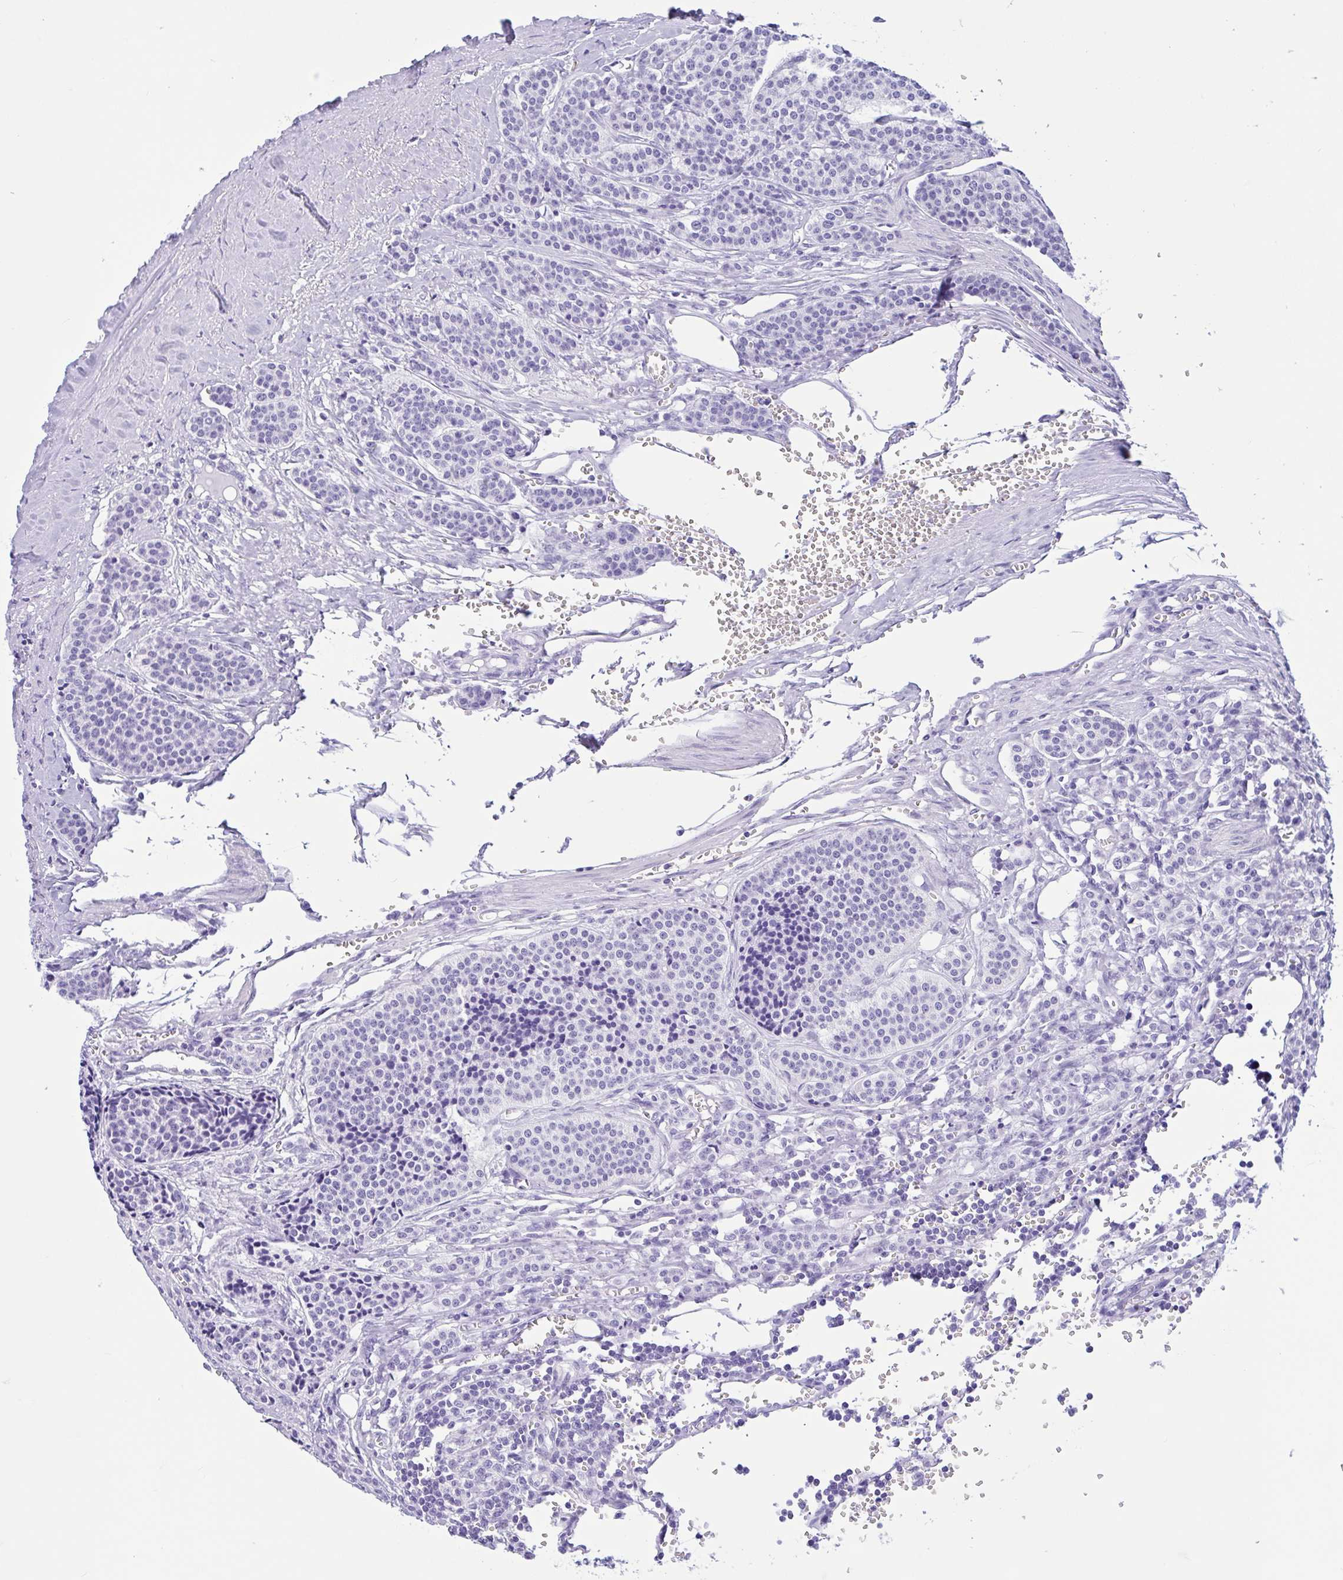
{"staining": {"intensity": "negative", "quantity": "none", "location": "none"}, "tissue": "carcinoid", "cell_type": "Tumor cells", "image_type": "cancer", "snomed": [{"axis": "morphology", "description": "Carcinoid, malignant, NOS"}, {"axis": "topography", "description": "Small intestine"}], "caption": "Immunohistochemistry of human malignant carcinoid shows no expression in tumor cells. The staining was performed using DAB to visualize the protein expression in brown, while the nuclei were stained in blue with hematoxylin (Magnification: 20x).", "gene": "IAPP", "patient": {"sex": "male", "age": 63}}